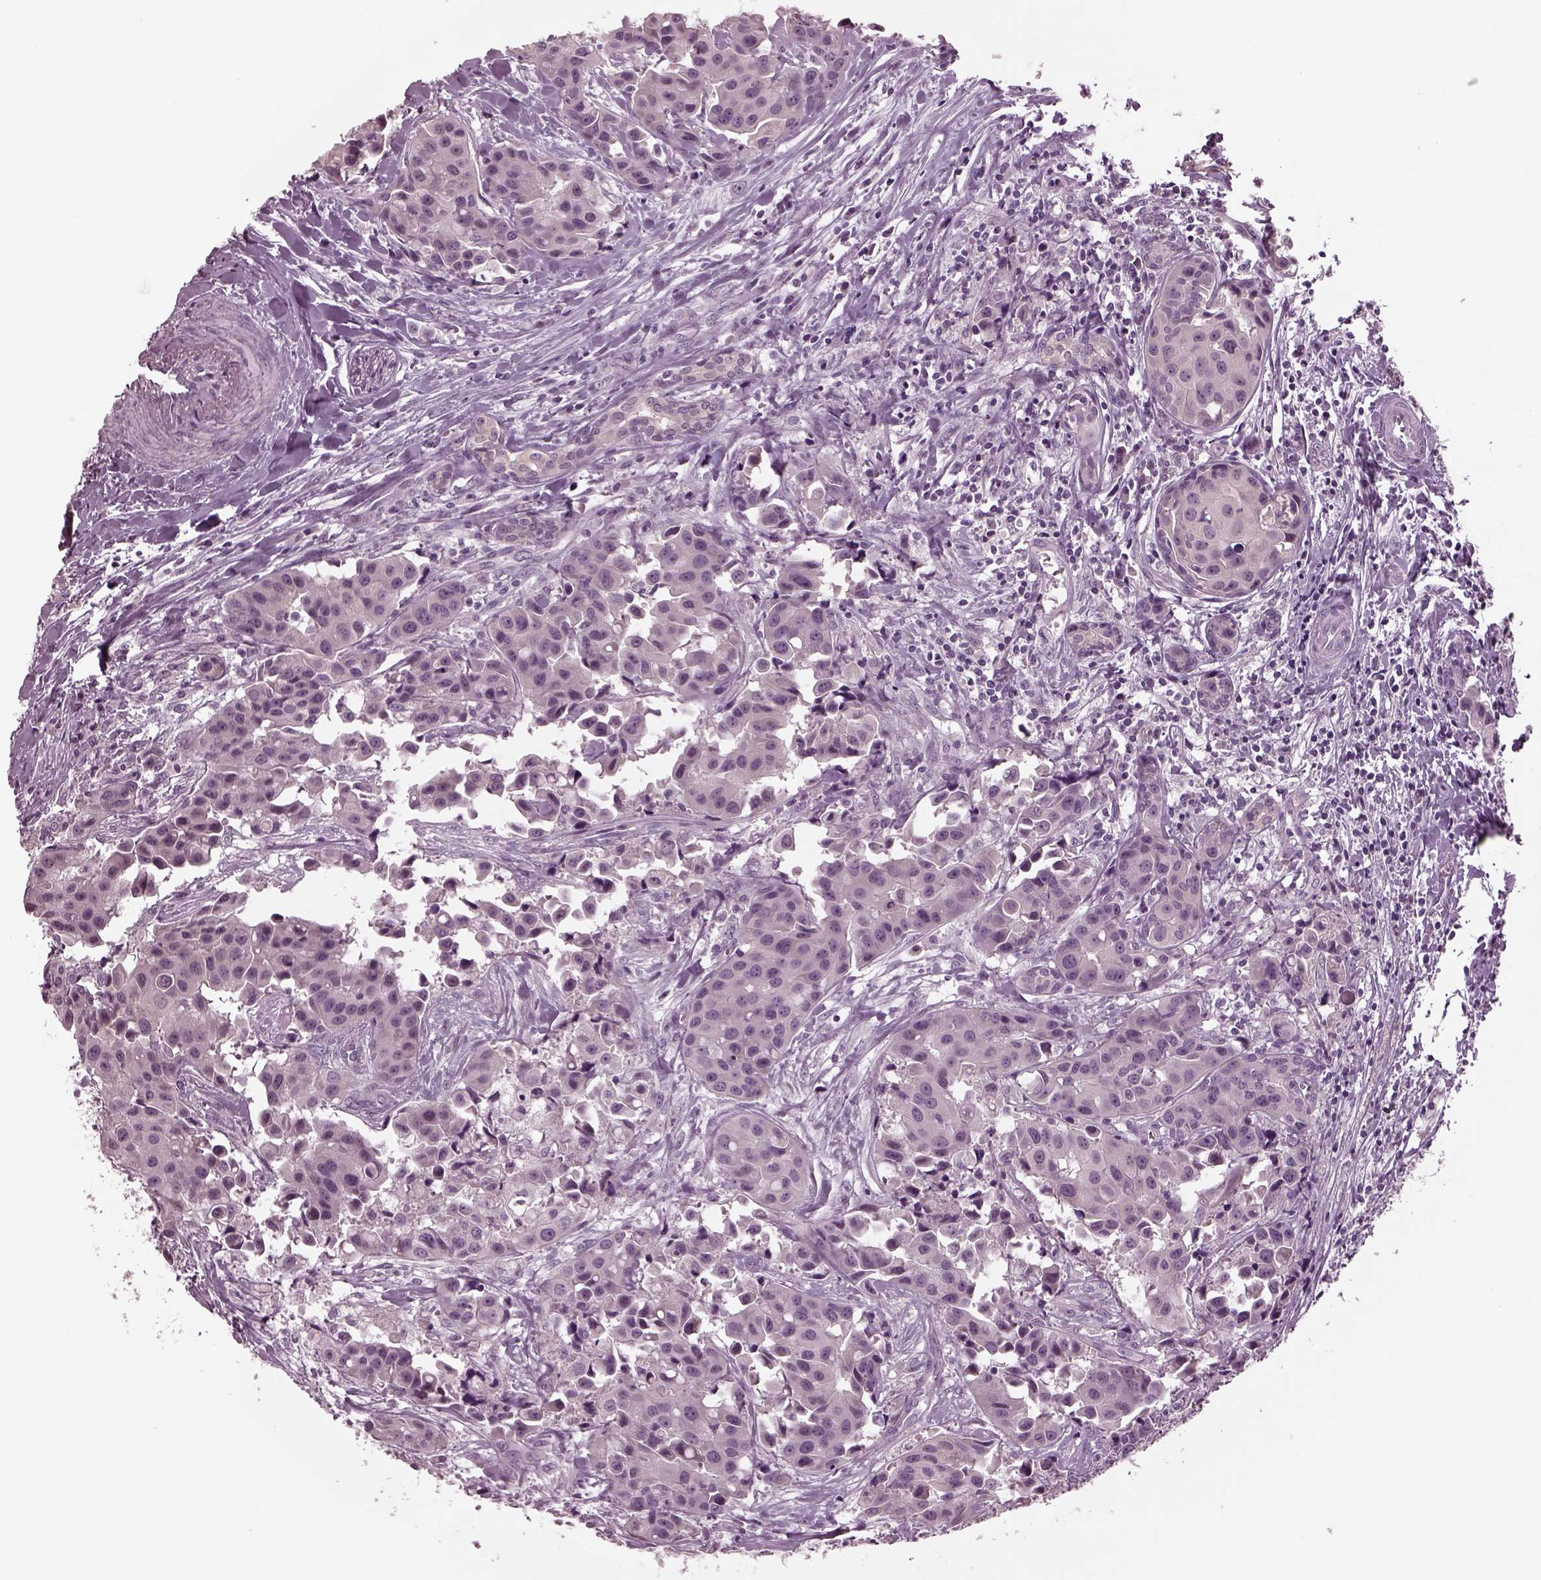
{"staining": {"intensity": "negative", "quantity": "none", "location": "none"}, "tissue": "head and neck cancer", "cell_type": "Tumor cells", "image_type": "cancer", "snomed": [{"axis": "morphology", "description": "Adenocarcinoma, NOS"}, {"axis": "topography", "description": "Head-Neck"}], "caption": "An image of head and neck cancer (adenocarcinoma) stained for a protein shows no brown staining in tumor cells.", "gene": "CLCN4", "patient": {"sex": "male", "age": 76}}